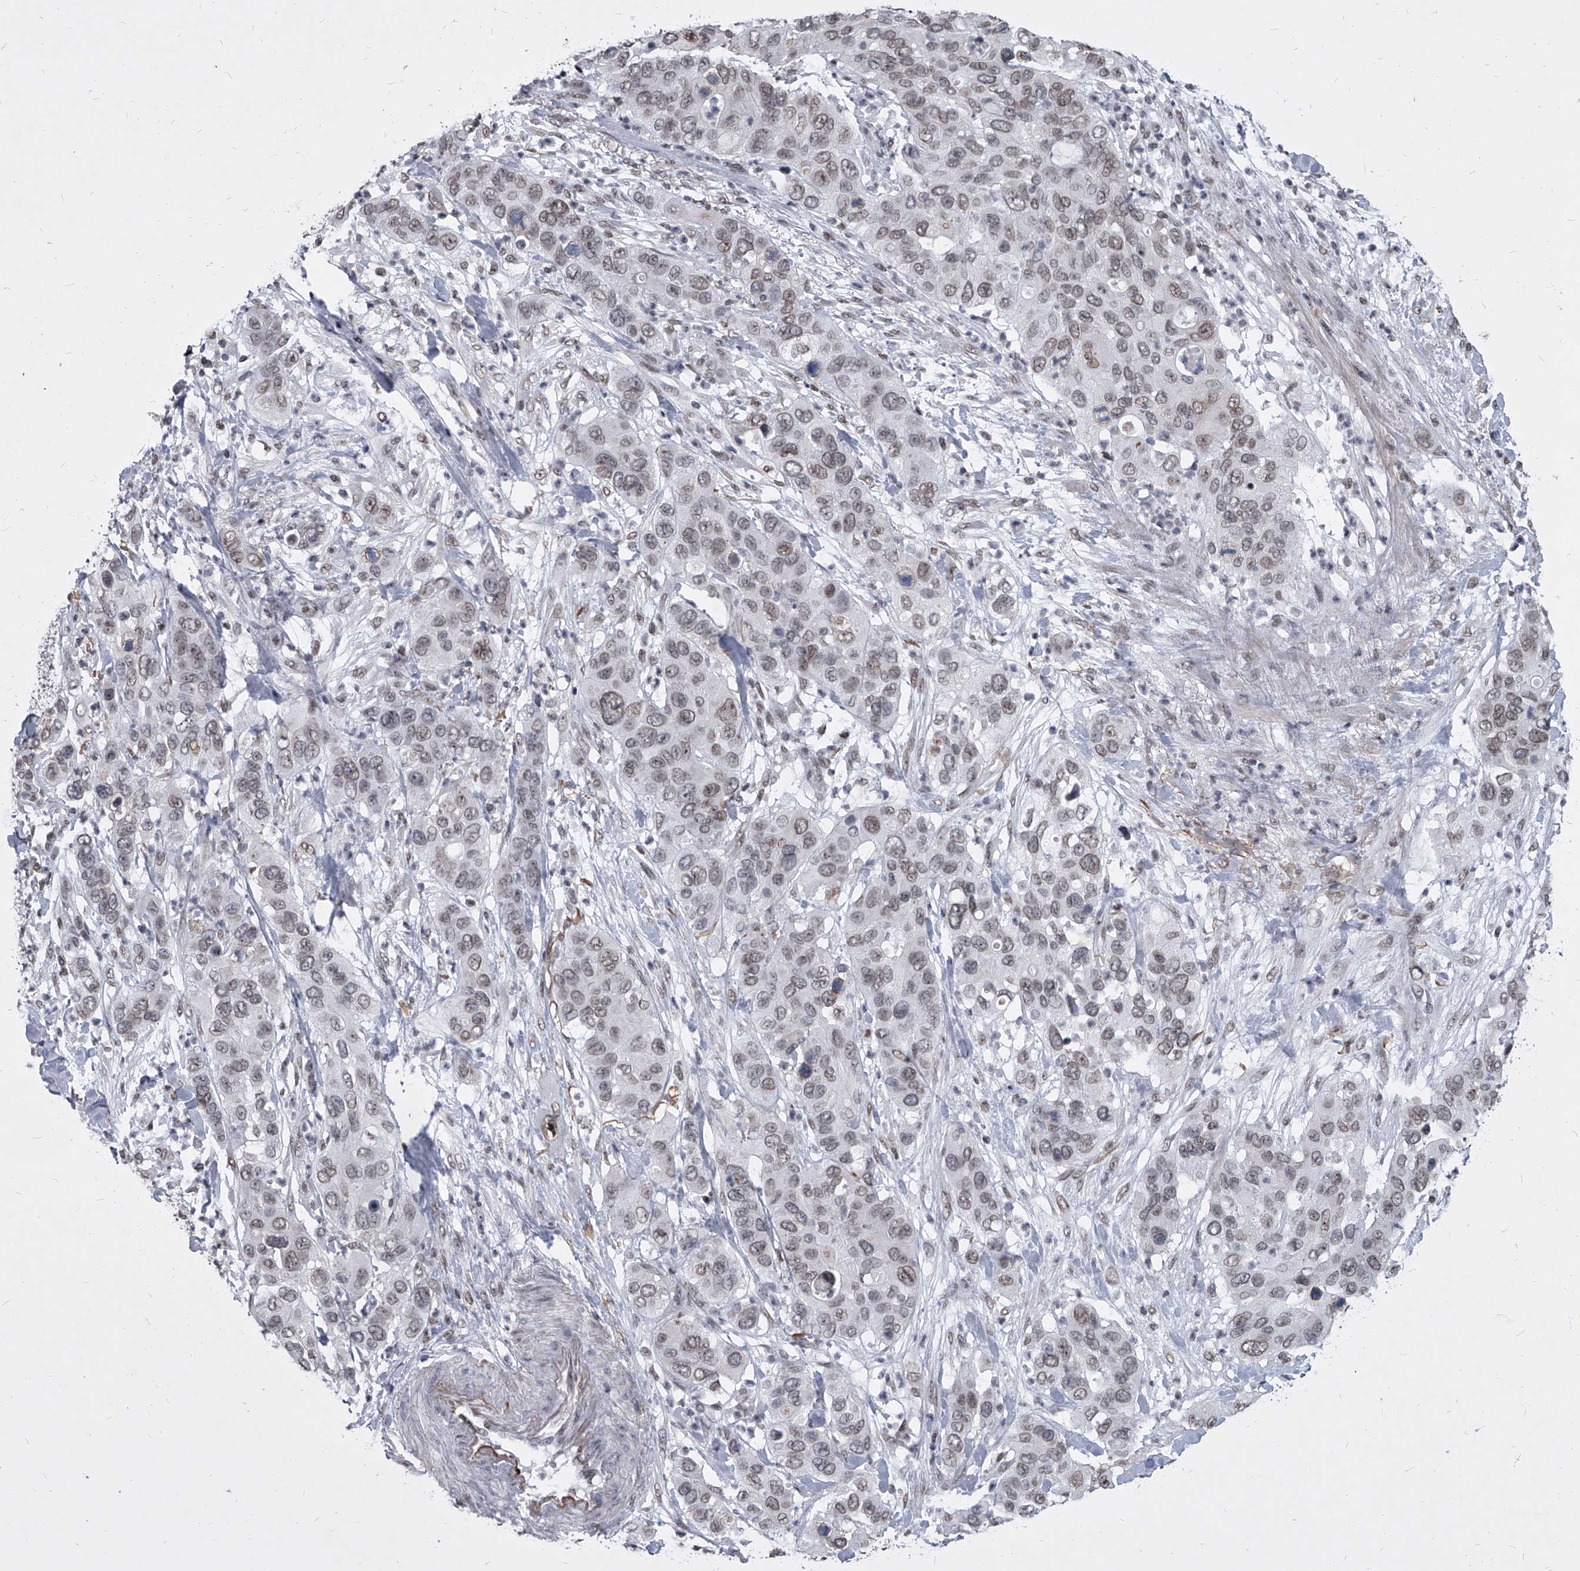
{"staining": {"intensity": "weak", "quantity": "25%-75%", "location": "nuclear"}, "tissue": "pancreatic cancer", "cell_type": "Tumor cells", "image_type": "cancer", "snomed": [{"axis": "morphology", "description": "Adenocarcinoma, NOS"}, {"axis": "topography", "description": "Pancreas"}], "caption": "There is low levels of weak nuclear staining in tumor cells of adenocarcinoma (pancreatic), as demonstrated by immunohistochemical staining (brown color).", "gene": "PPIL4", "patient": {"sex": "female", "age": 71}}